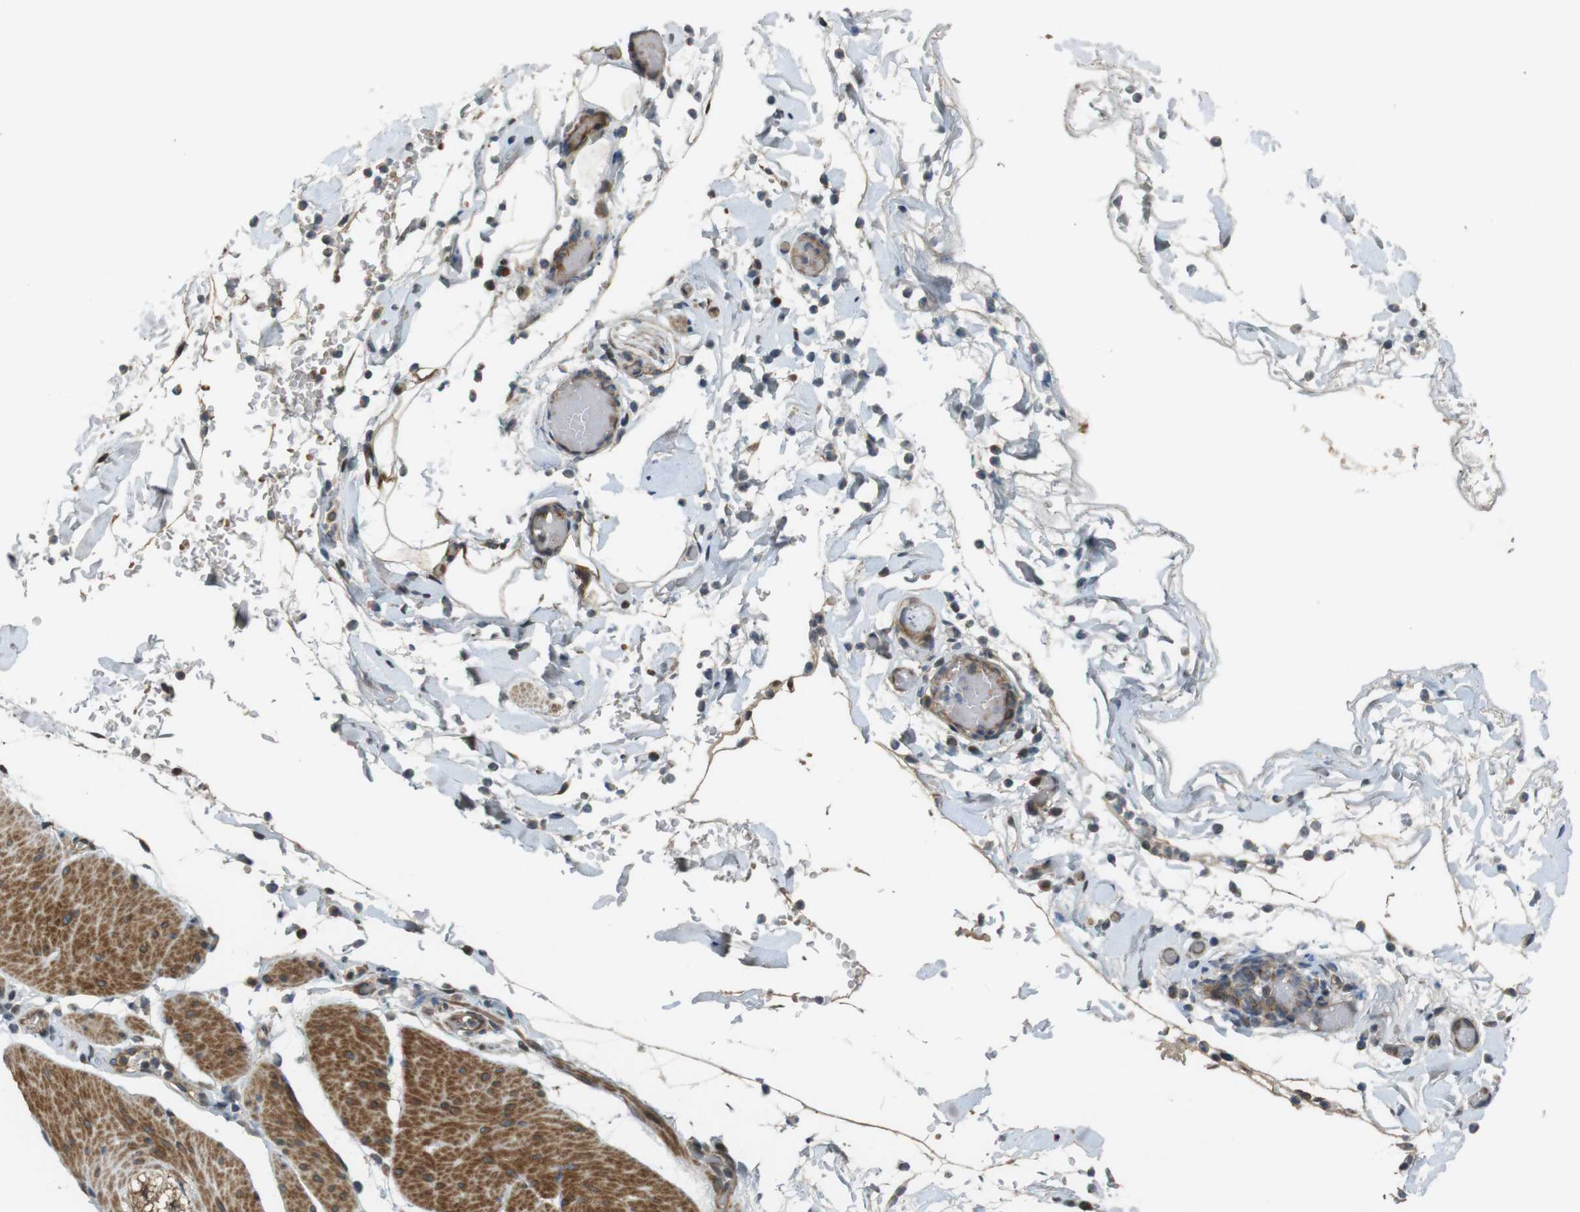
{"staining": {"intensity": "moderate", "quantity": "25%-75%", "location": "cytoplasmic/membranous"}, "tissue": "smooth muscle", "cell_type": "Smooth muscle cells", "image_type": "normal", "snomed": [{"axis": "morphology", "description": "Normal tissue, NOS"}, {"axis": "topography", "description": "Smooth muscle"}, {"axis": "topography", "description": "Colon"}], "caption": "Smooth muscle was stained to show a protein in brown. There is medium levels of moderate cytoplasmic/membranous positivity in about 25%-75% of smooth muscle cells.", "gene": "IFFO2", "patient": {"sex": "male", "age": 67}}